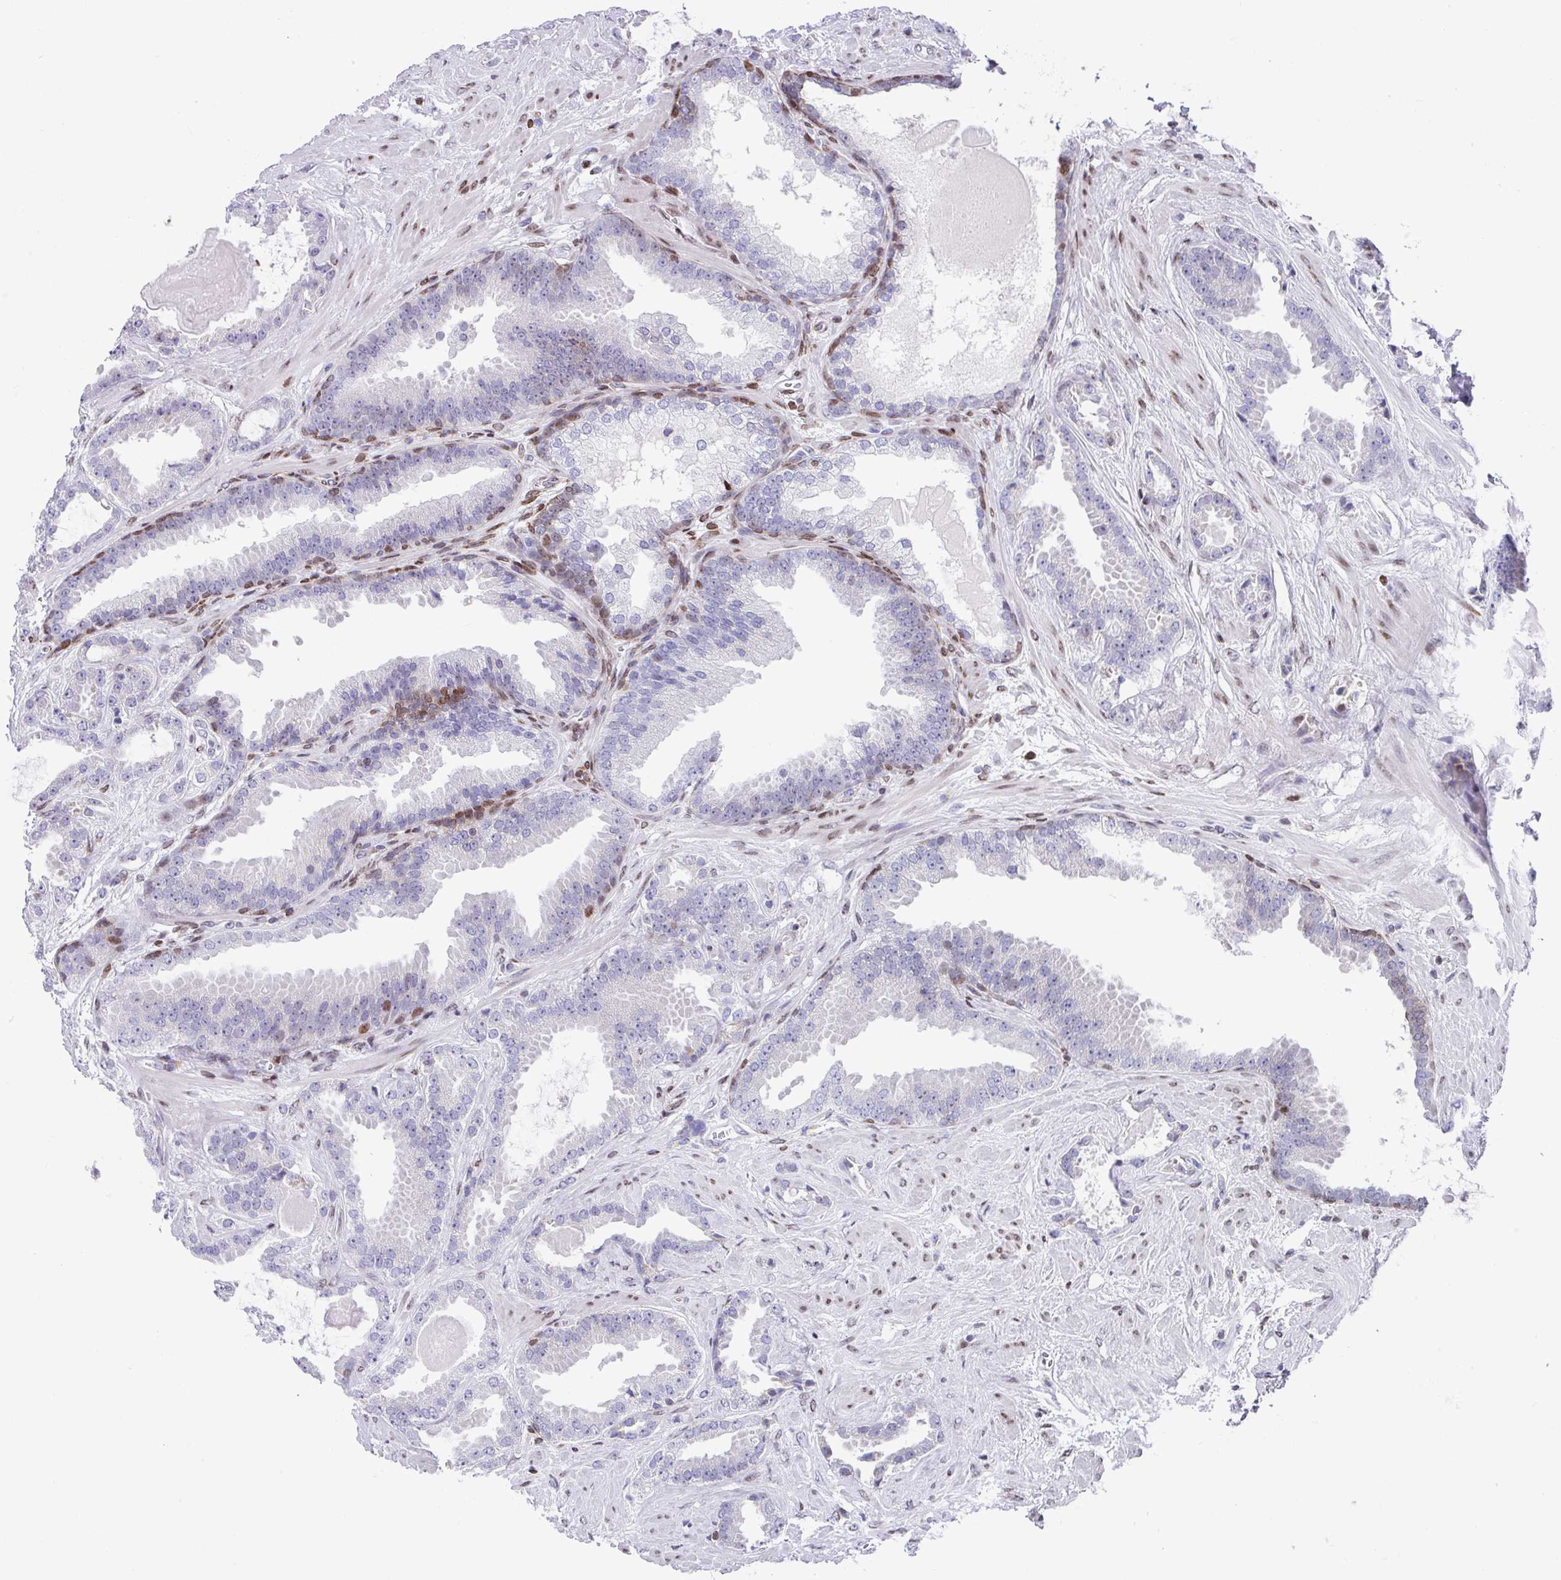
{"staining": {"intensity": "weak", "quantity": "<25%", "location": "nuclear"}, "tissue": "prostate cancer", "cell_type": "Tumor cells", "image_type": "cancer", "snomed": [{"axis": "morphology", "description": "Adenocarcinoma, Low grade"}, {"axis": "topography", "description": "Prostate"}], "caption": "Immunohistochemical staining of prostate low-grade adenocarcinoma reveals no significant staining in tumor cells.", "gene": "TCF3", "patient": {"sex": "male", "age": 62}}